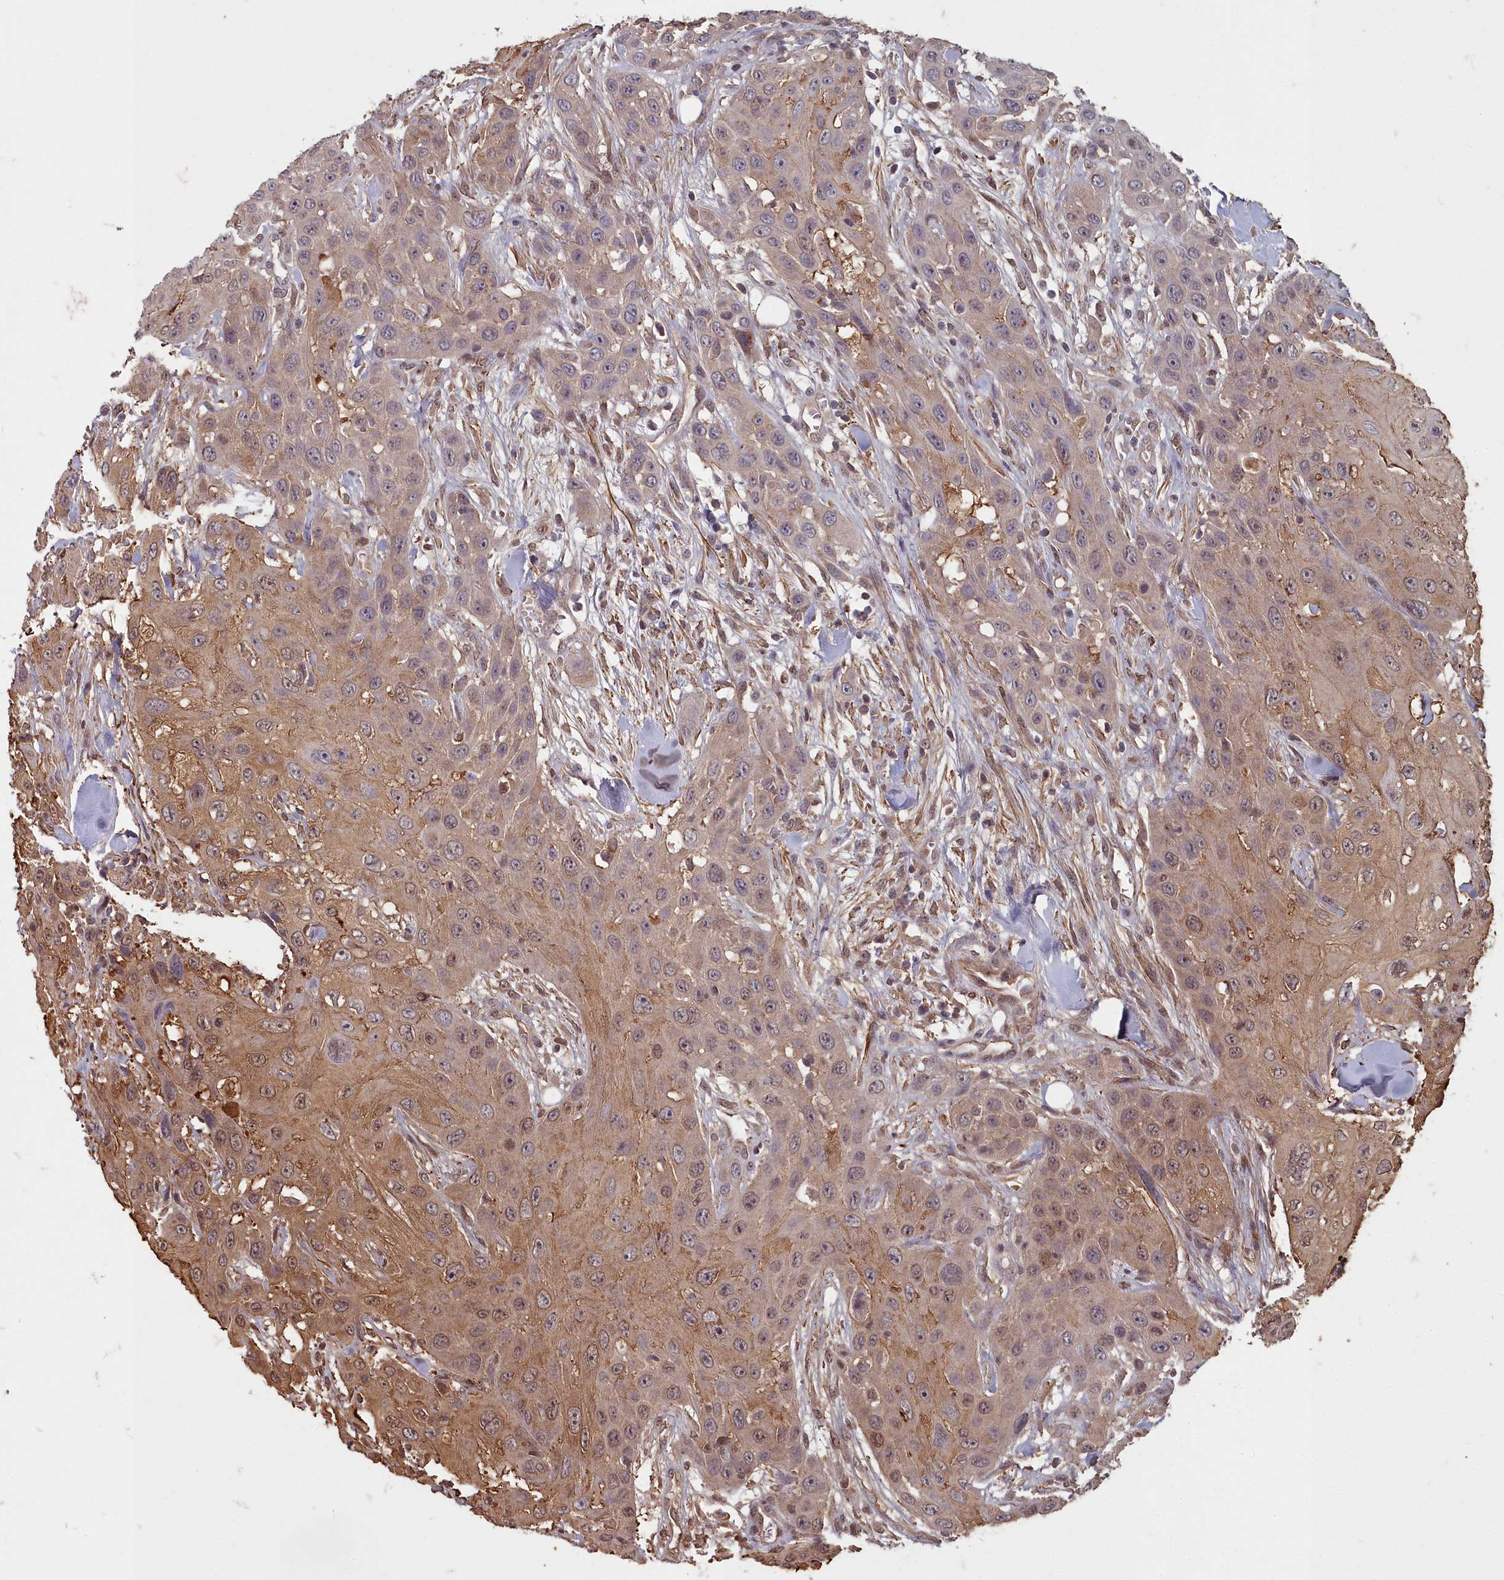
{"staining": {"intensity": "moderate", "quantity": "25%-75%", "location": "cytoplasmic/membranous,nuclear"}, "tissue": "head and neck cancer", "cell_type": "Tumor cells", "image_type": "cancer", "snomed": [{"axis": "morphology", "description": "Squamous cell carcinoma, NOS"}, {"axis": "topography", "description": "Head-Neck"}], "caption": "Immunohistochemical staining of squamous cell carcinoma (head and neck) reveals medium levels of moderate cytoplasmic/membranous and nuclear protein positivity in about 25%-75% of tumor cells.", "gene": "ZNF626", "patient": {"sex": "male", "age": 81}}